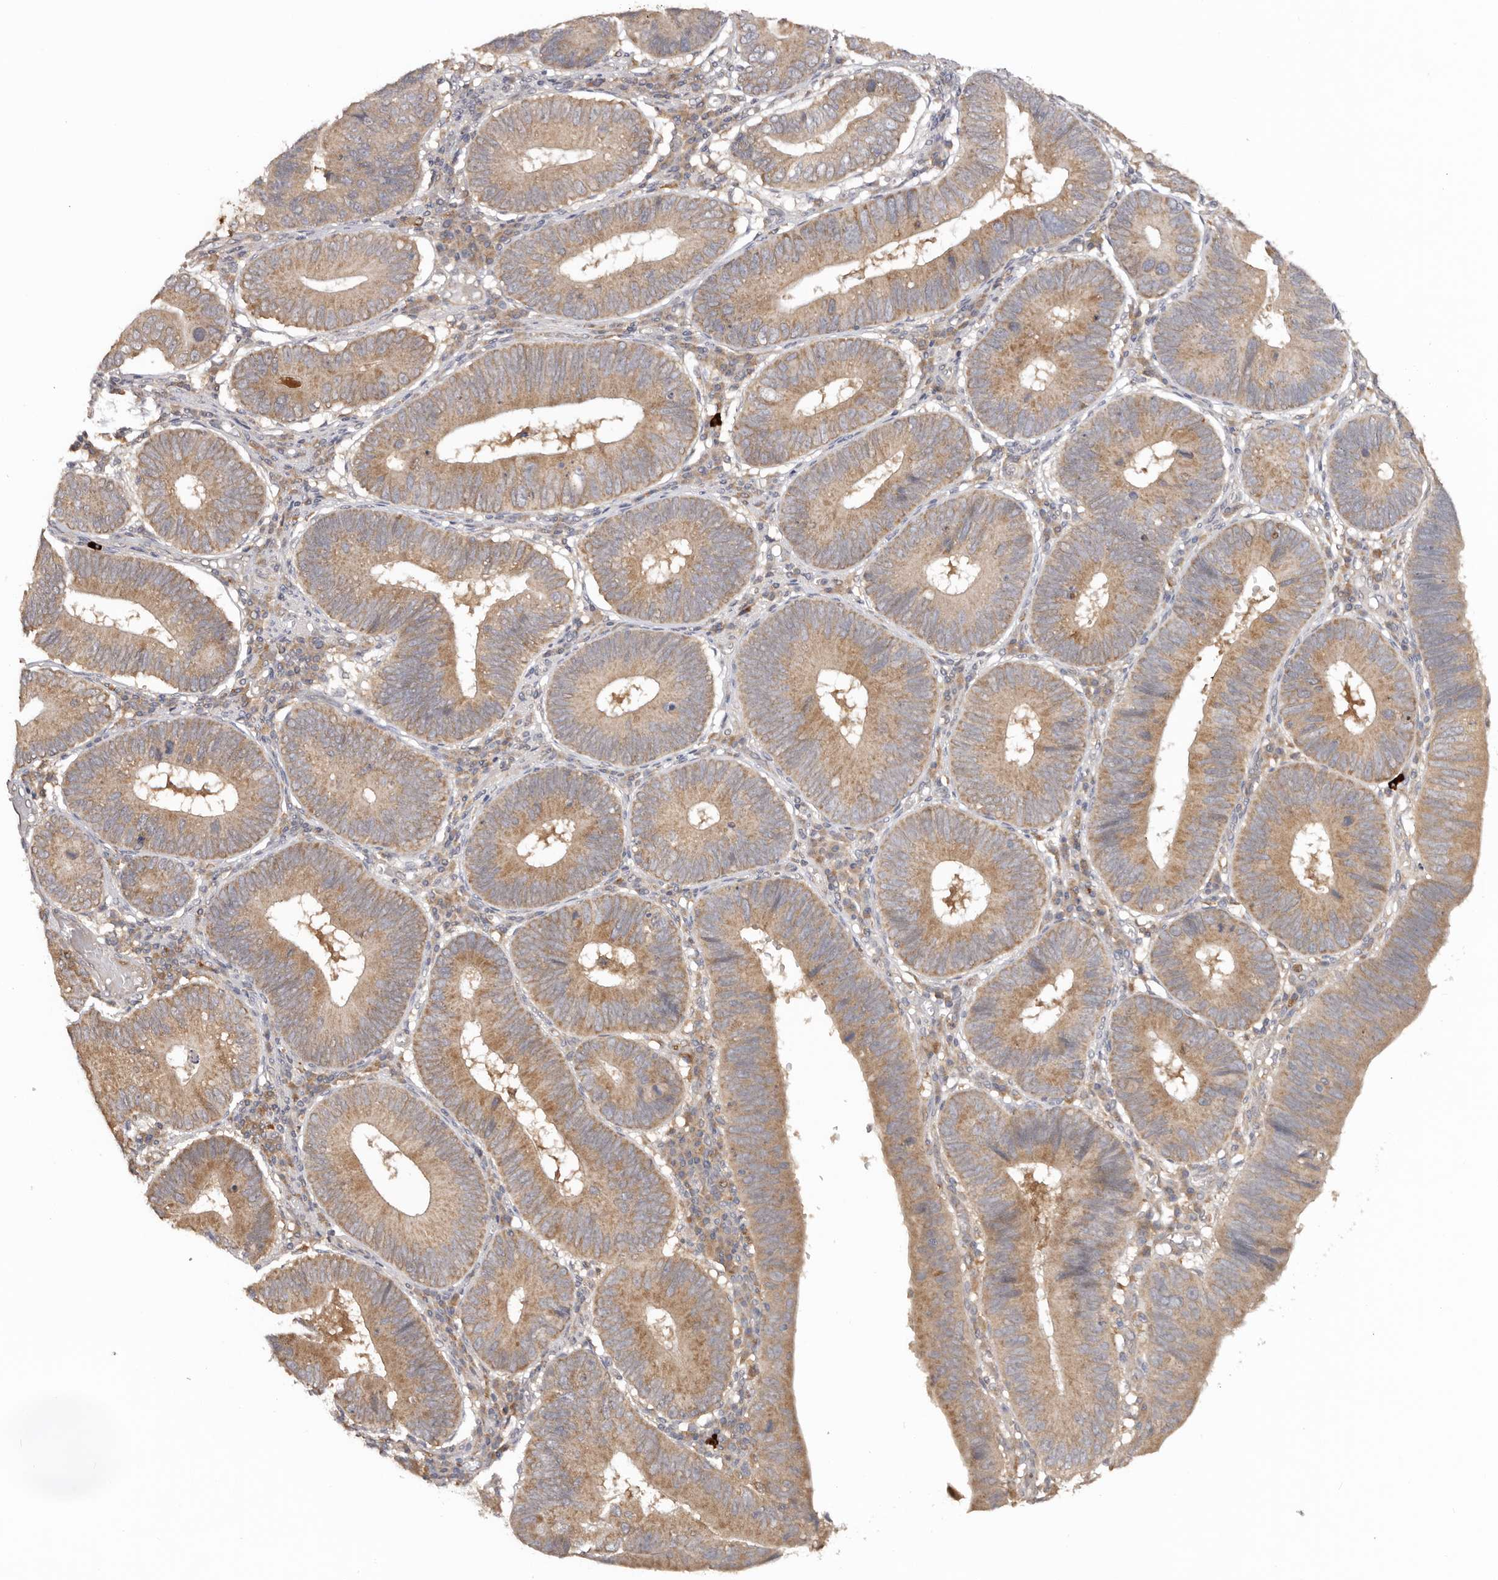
{"staining": {"intensity": "moderate", "quantity": ">75%", "location": "cytoplasmic/membranous"}, "tissue": "stomach cancer", "cell_type": "Tumor cells", "image_type": "cancer", "snomed": [{"axis": "morphology", "description": "Adenocarcinoma, NOS"}, {"axis": "topography", "description": "Stomach"}], "caption": "Immunohistochemical staining of adenocarcinoma (stomach) shows moderate cytoplasmic/membranous protein expression in approximately >75% of tumor cells. The staining was performed using DAB (3,3'-diaminobenzidine) to visualize the protein expression in brown, while the nuclei were stained in blue with hematoxylin (Magnification: 20x).", "gene": "PKIB", "patient": {"sex": "male", "age": 59}}